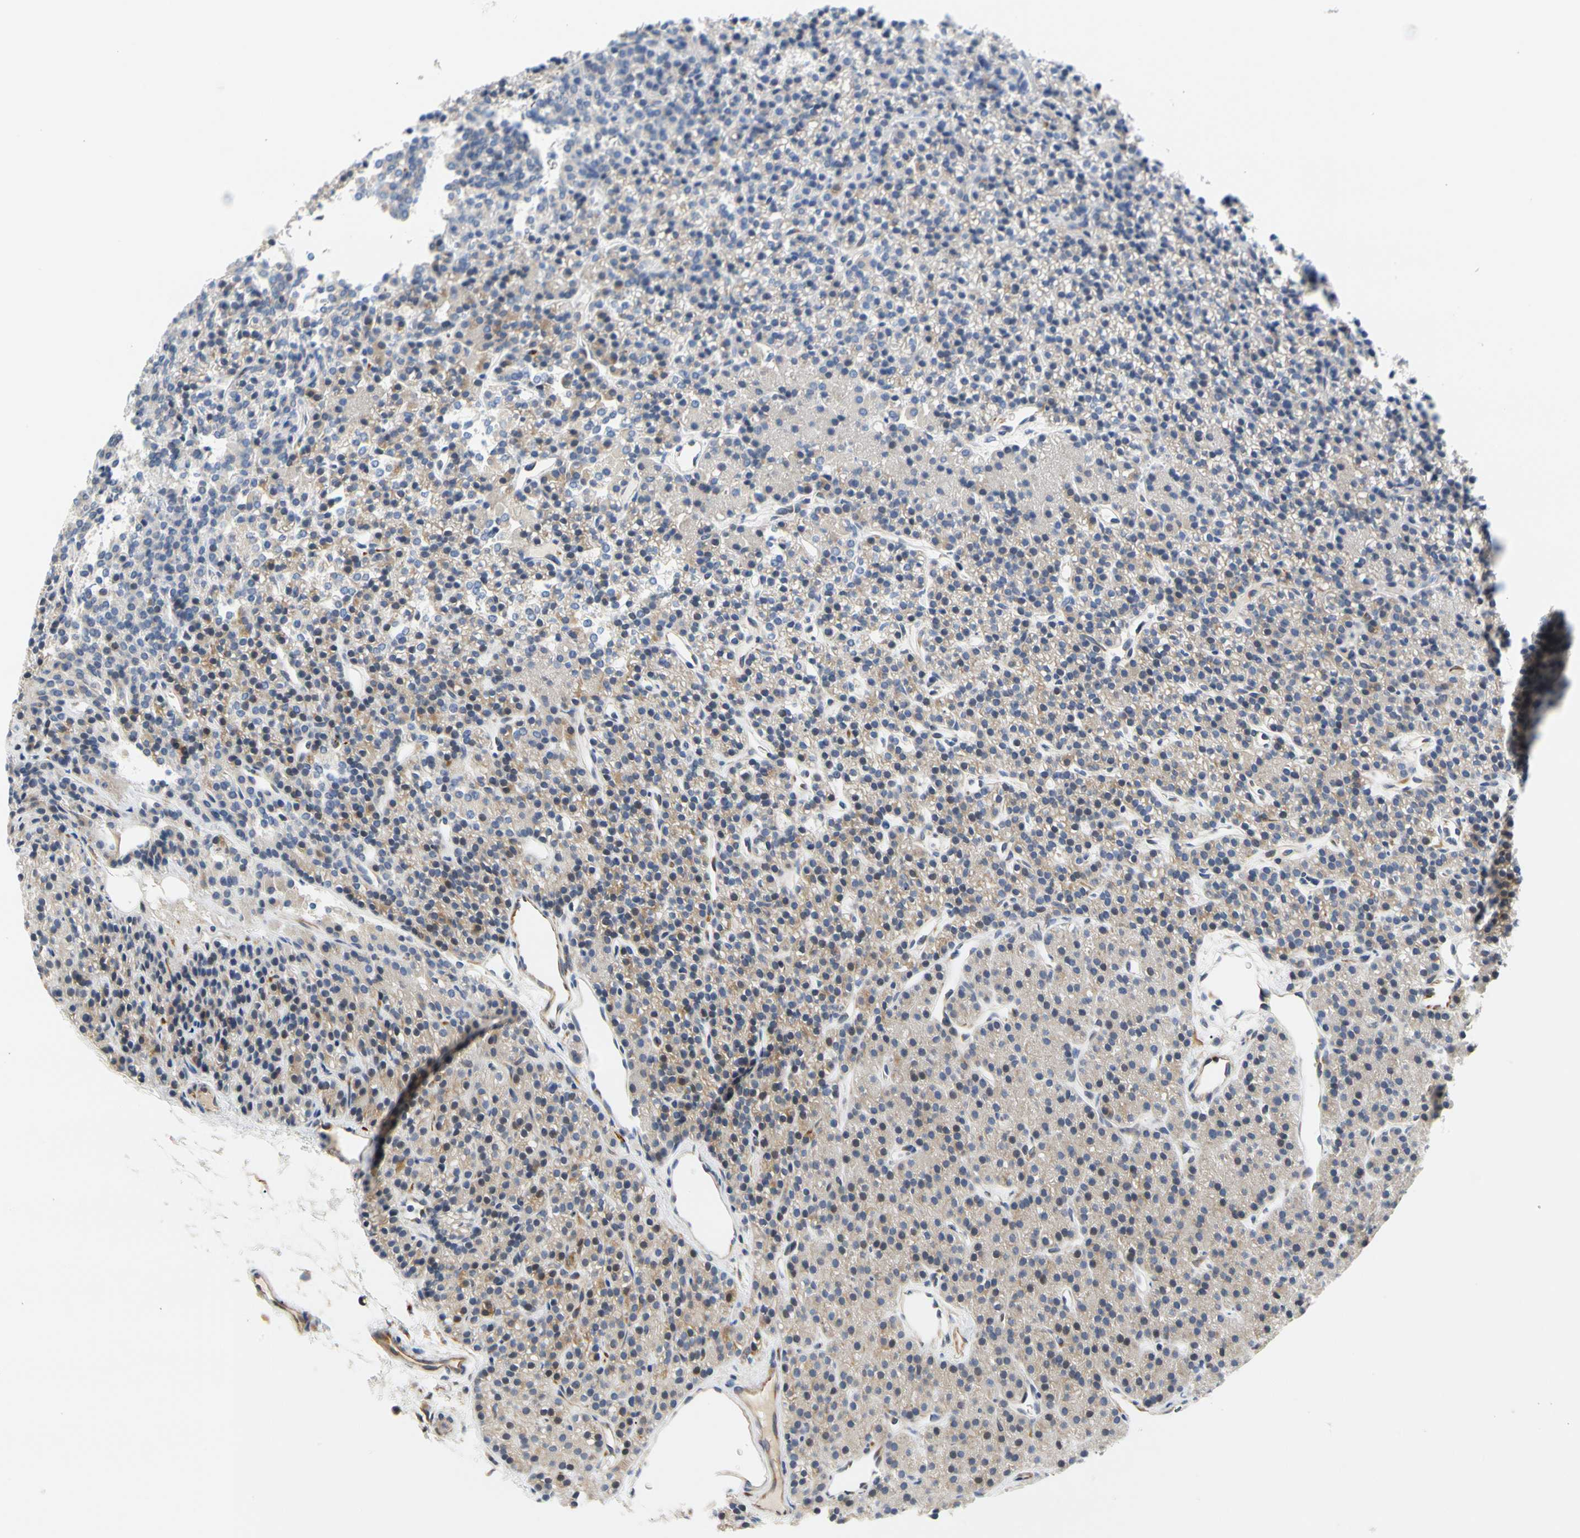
{"staining": {"intensity": "weak", "quantity": "<25%", "location": "cytoplasmic/membranous"}, "tissue": "parathyroid gland", "cell_type": "Glandular cells", "image_type": "normal", "snomed": [{"axis": "morphology", "description": "Normal tissue, NOS"}, {"axis": "morphology", "description": "Hyperplasia, NOS"}, {"axis": "topography", "description": "Parathyroid gland"}], "caption": "A histopathology image of human parathyroid gland is negative for staining in glandular cells.", "gene": "ZNF236", "patient": {"sex": "male", "age": 44}}